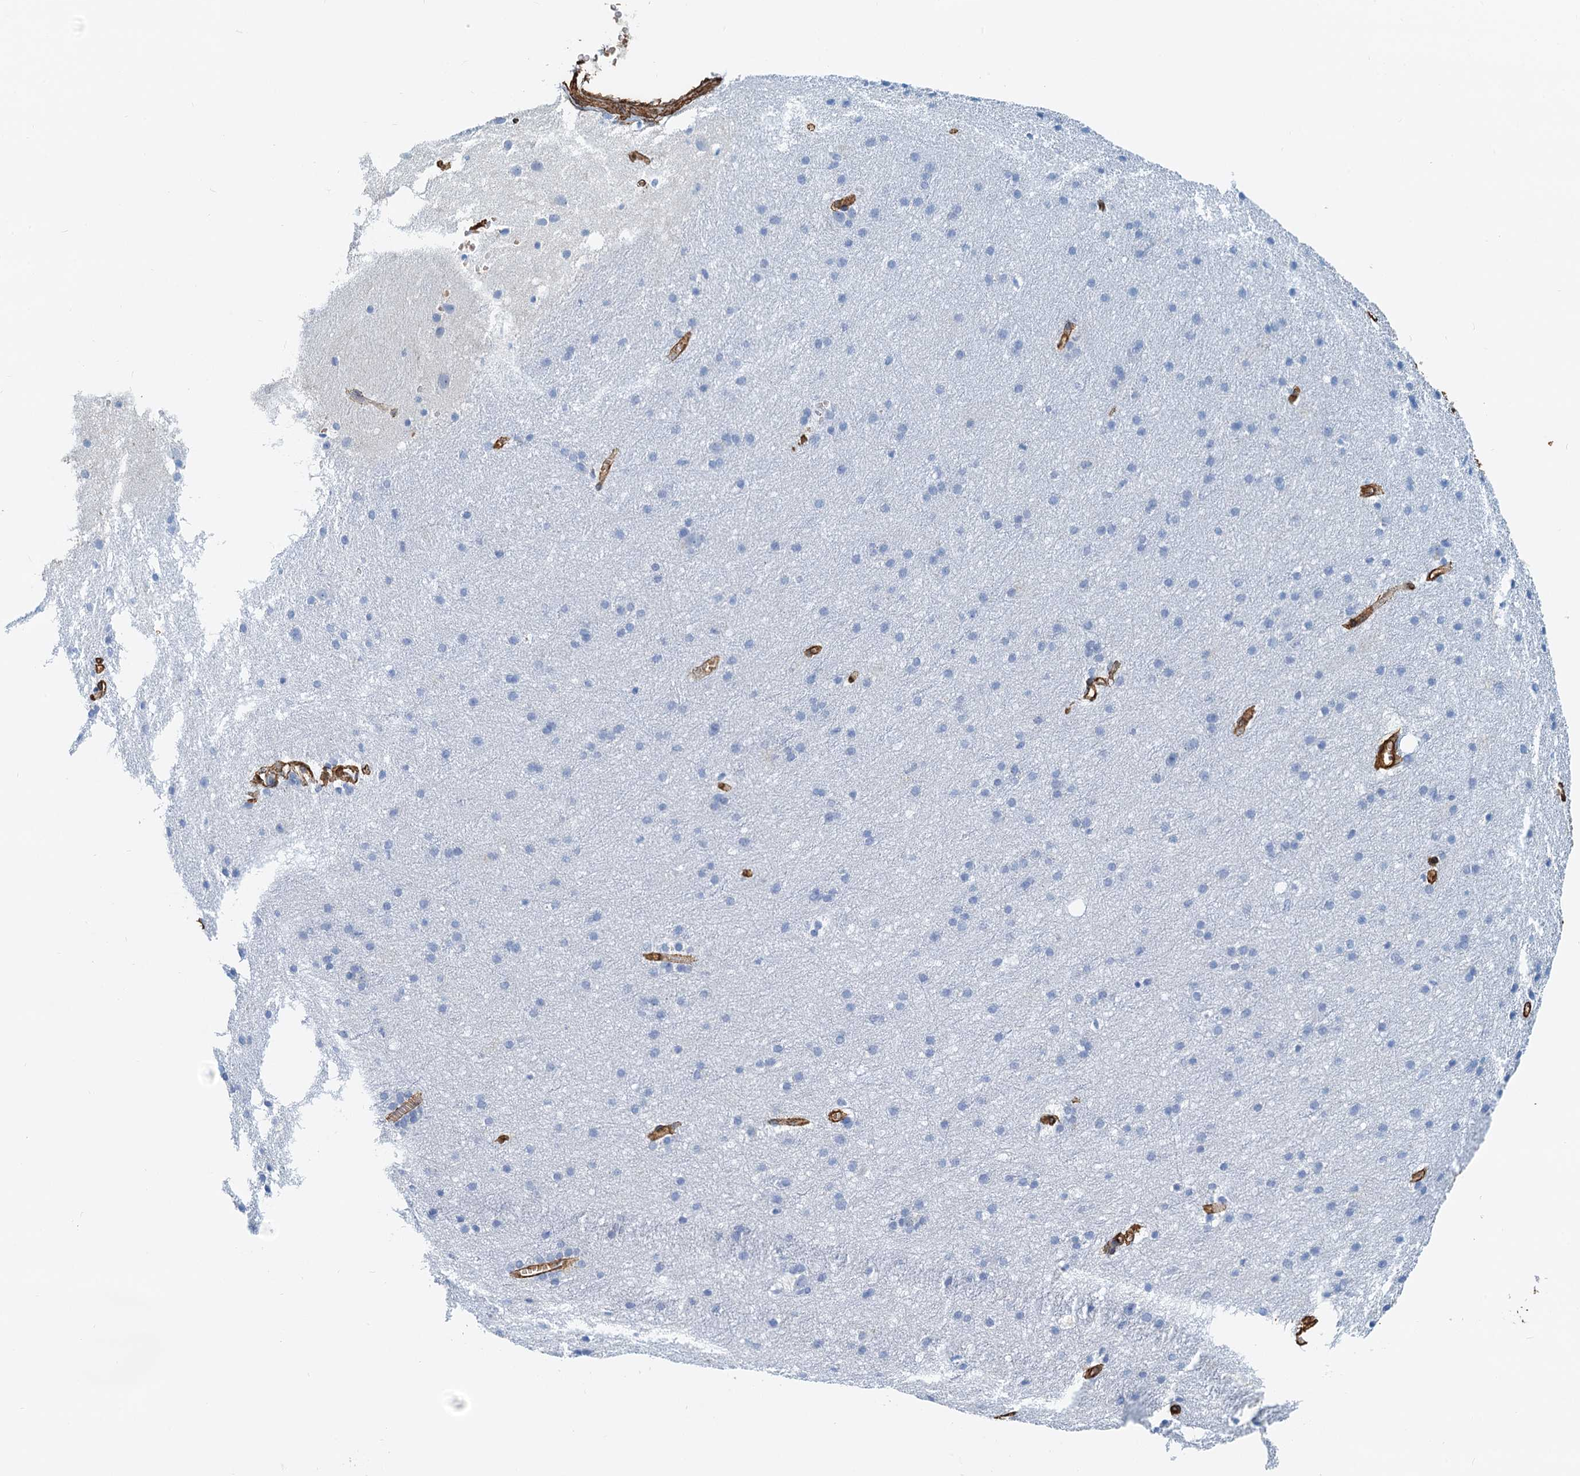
{"staining": {"intensity": "moderate", "quantity": ">75%", "location": "cytoplasmic/membranous"}, "tissue": "cerebral cortex", "cell_type": "Endothelial cells", "image_type": "normal", "snomed": [{"axis": "morphology", "description": "Normal tissue, NOS"}, {"axis": "topography", "description": "Cerebral cortex"}], "caption": "Immunohistochemical staining of benign cerebral cortex shows moderate cytoplasmic/membranous protein positivity in approximately >75% of endothelial cells.", "gene": "DGKG", "patient": {"sex": "male", "age": 54}}